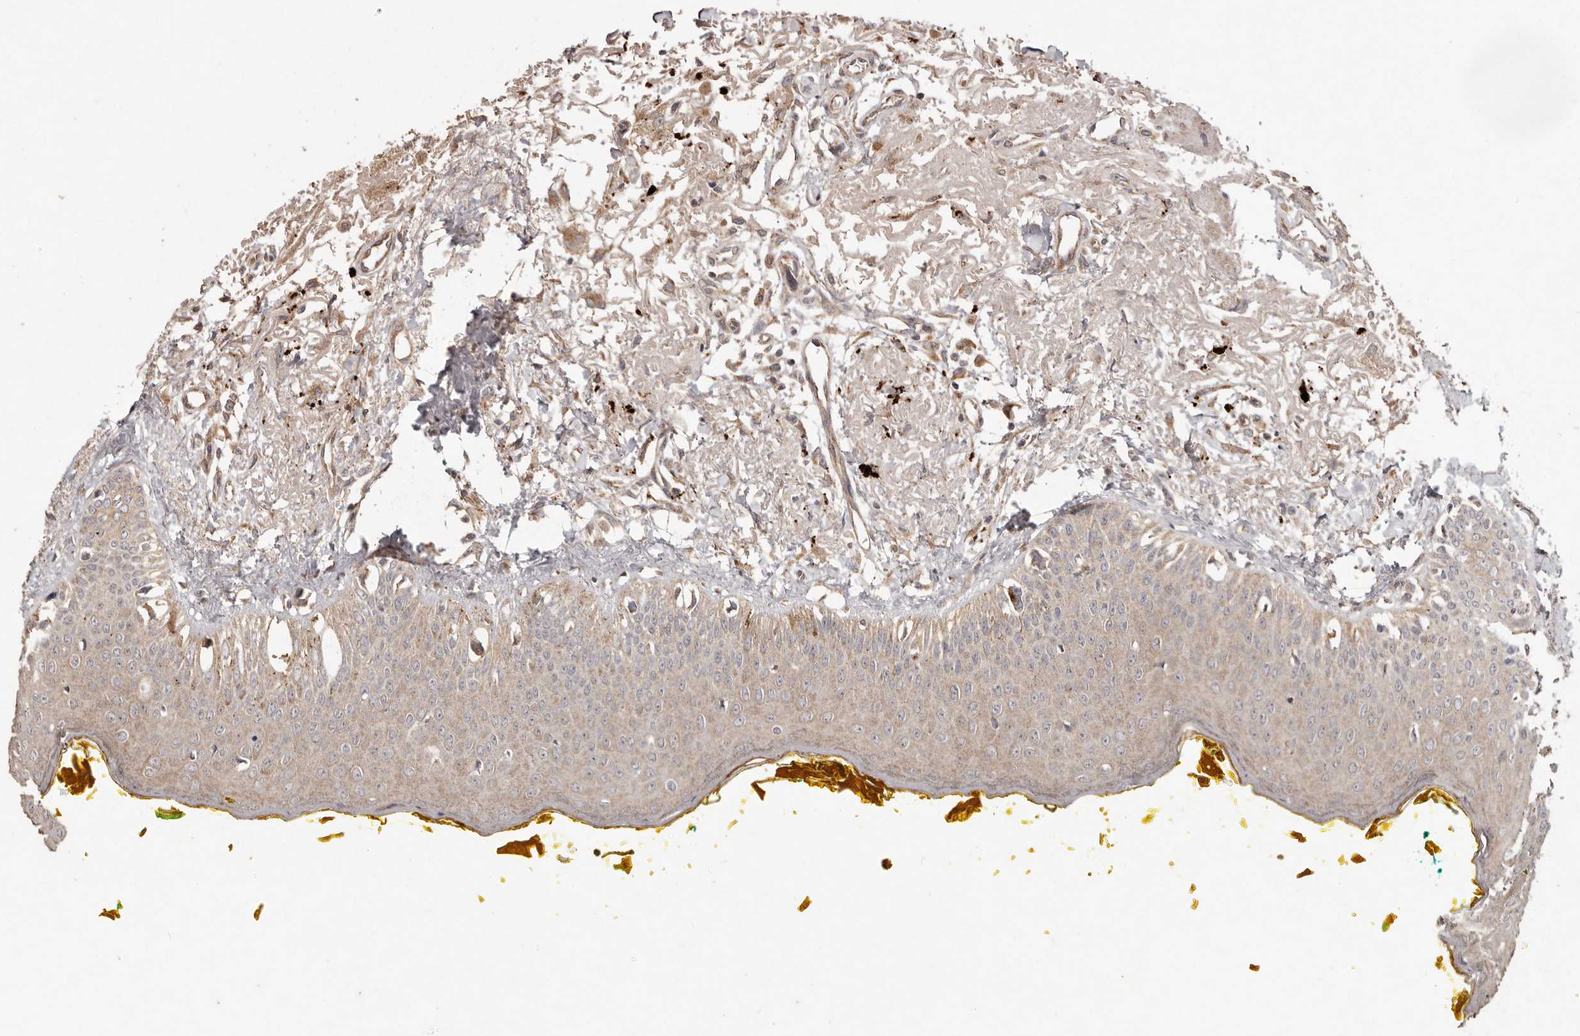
{"staining": {"intensity": "weak", "quantity": ">75%", "location": "cytoplasmic/membranous"}, "tissue": "oral mucosa", "cell_type": "Squamous epithelial cells", "image_type": "normal", "snomed": [{"axis": "morphology", "description": "Normal tissue, NOS"}, {"axis": "topography", "description": "Oral tissue"}], "caption": "An IHC micrograph of unremarkable tissue is shown. Protein staining in brown shows weak cytoplasmic/membranous positivity in oral mucosa within squamous epithelial cells. (DAB = brown stain, brightfield microscopy at high magnification).", "gene": "PLOD2", "patient": {"sex": "female", "age": 70}}